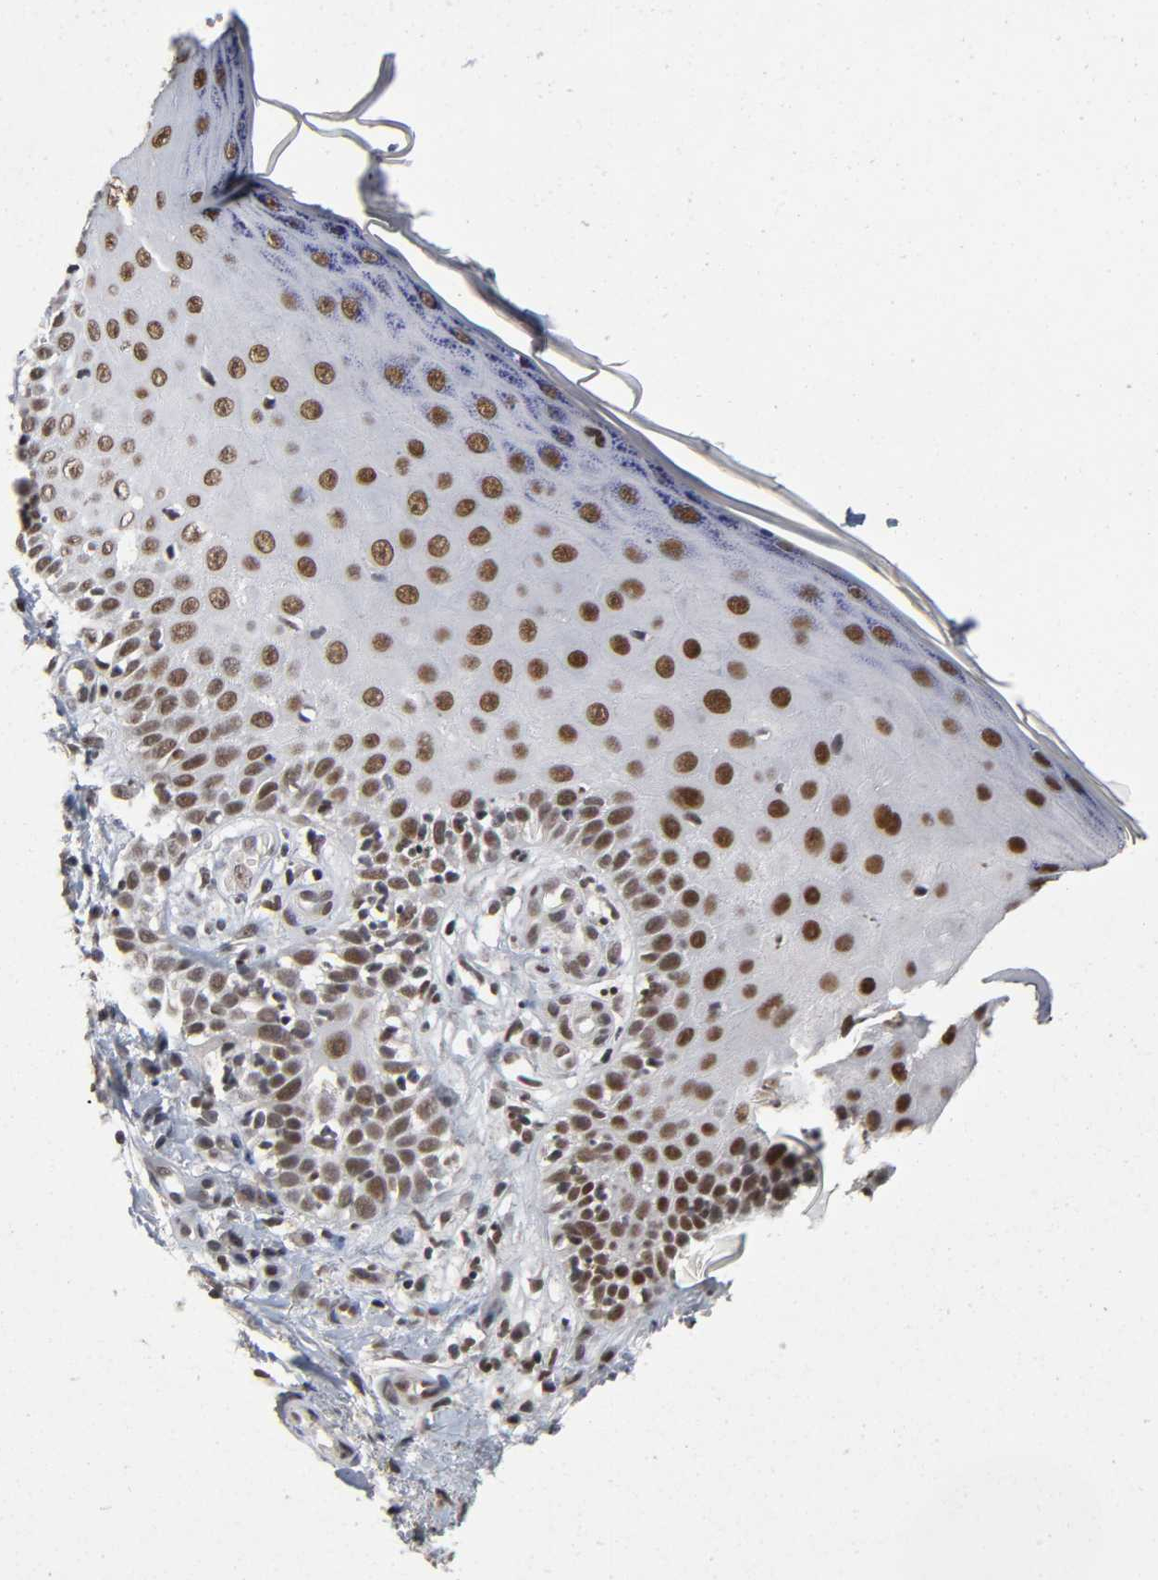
{"staining": {"intensity": "moderate", "quantity": ">75%", "location": "nuclear"}, "tissue": "skin cancer", "cell_type": "Tumor cells", "image_type": "cancer", "snomed": [{"axis": "morphology", "description": "Squamous cell carcinoma, NOS"}, {"axis": "topography", "description": "Skin"}], "caption": "Squamous cell carcinoma (skin) stained with a protein marker shows moderate staining in tumor cells.", "gene": "TRIM33", "patient": {"sex": "female", "age": 42}}